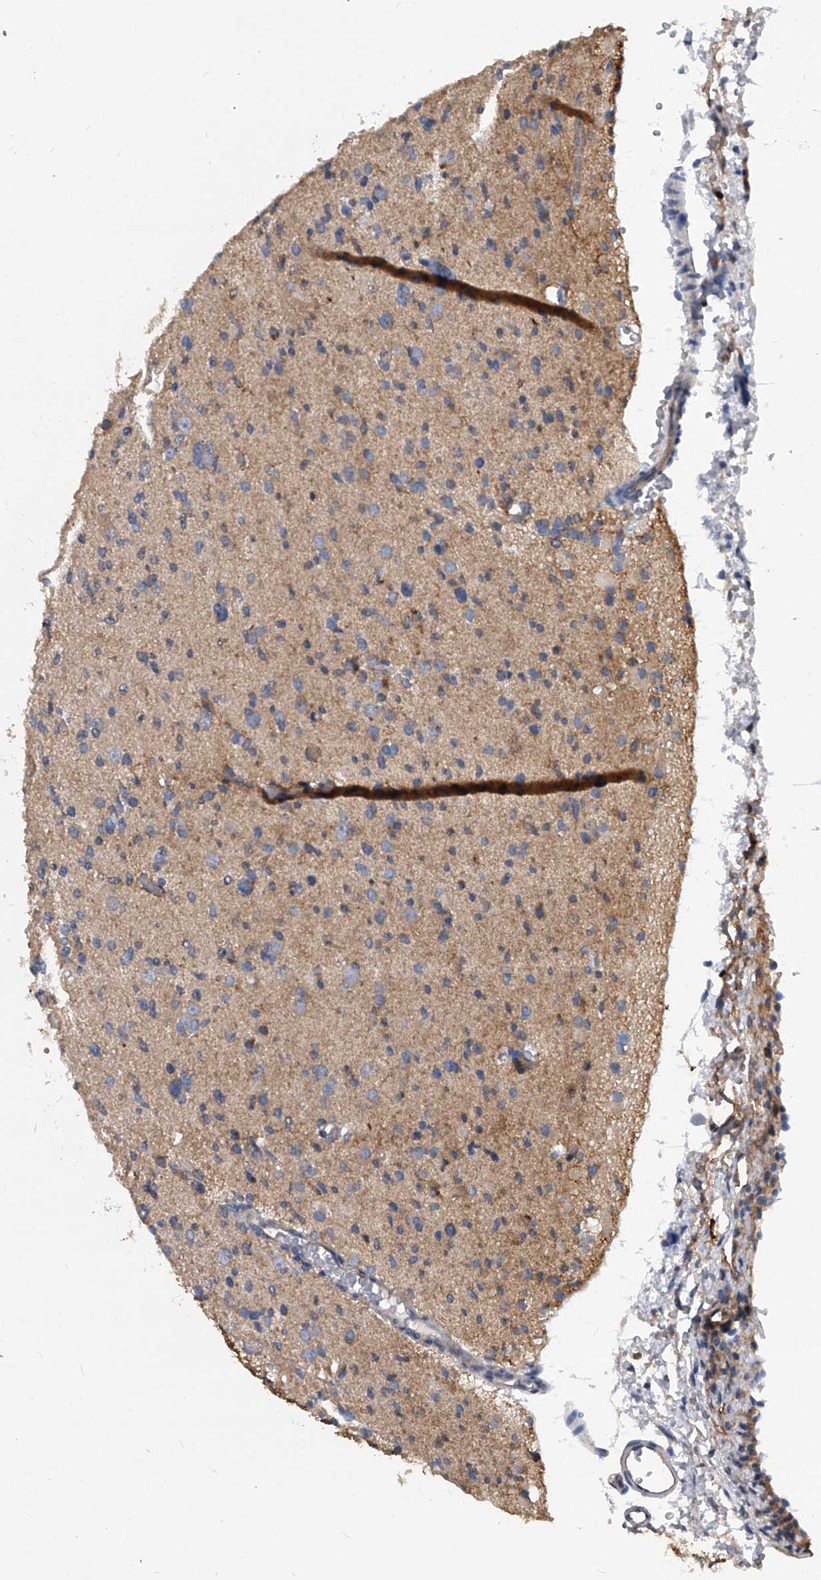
{"staining": {"intensity": "weak", "quantity": "<25%", "location": "cytoplasmic/membranous"}, "tissue": "glioma", "cell_type": "Tumor cells", "image_type": "cancer", "snomed": [{"axis": "morphology", "description": "Glioma, malignant, Low grade"}, {"axis": "topography", "description": "Brain"}], "caption": "High power microscopy micrograph of an immunohistochemistry photomicrograph of malignant low-grade glioma, revealing no significant positivity in tumor cells.", "gene": "ATG5", "patient": {"sex": "female", "age": 22}}